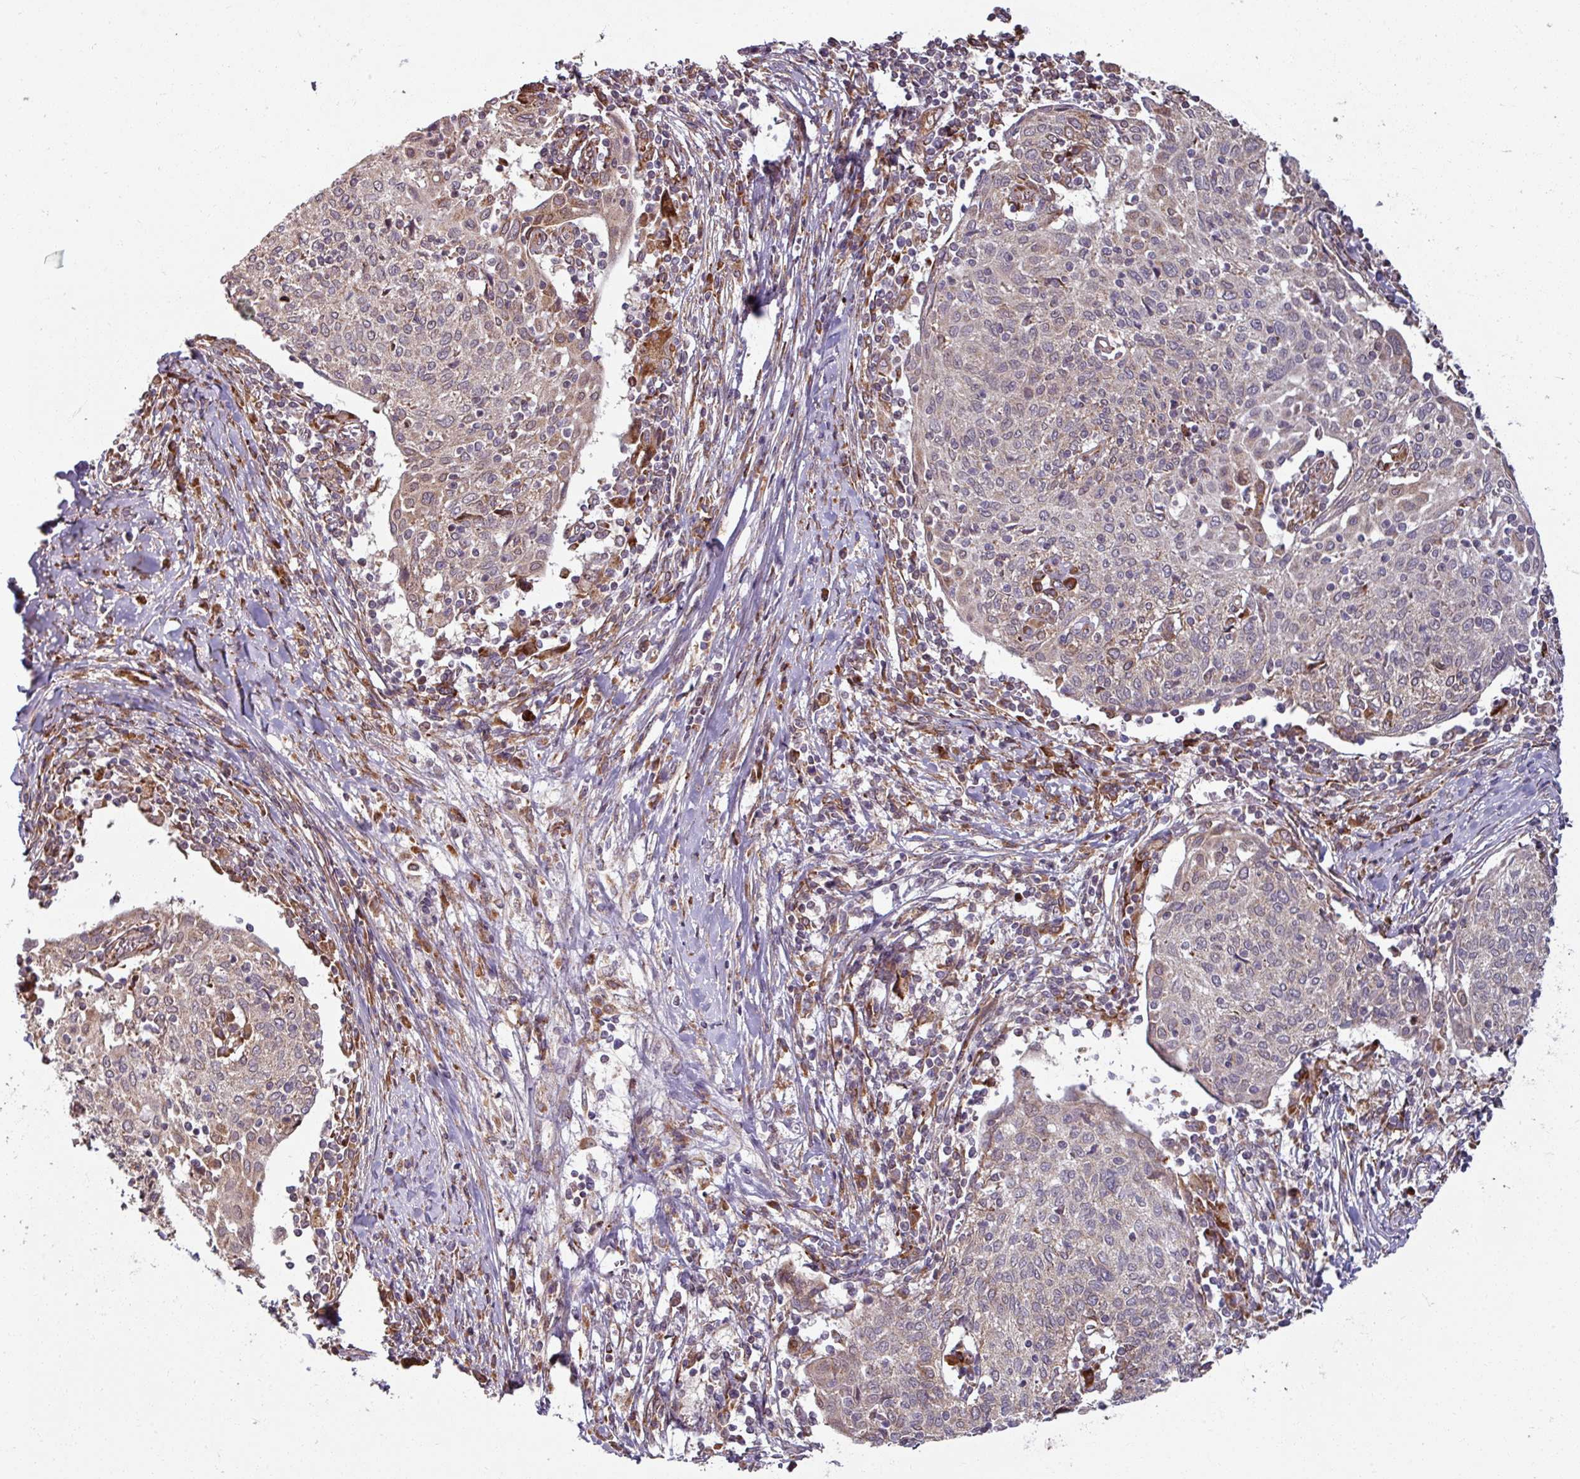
{"staining": {"intensity": "weak", "quantity": "<25%", "location": "cytoplasmic/membranous"}, "tissue": "cervical cancer", "cell_type": "Tumor cells", "image_type": "cancer", "snomed": [{"axis": "morphology", "description": "Squamous cell carcinoma, NOS"}, {"axis": "topography", "description": "Cervix"}], "caption": "The histopathology image displays no staining of tumor cells in cervical cancer.", "gene": "MAGT1", "patient": {"sex": "female", "age": 52}}